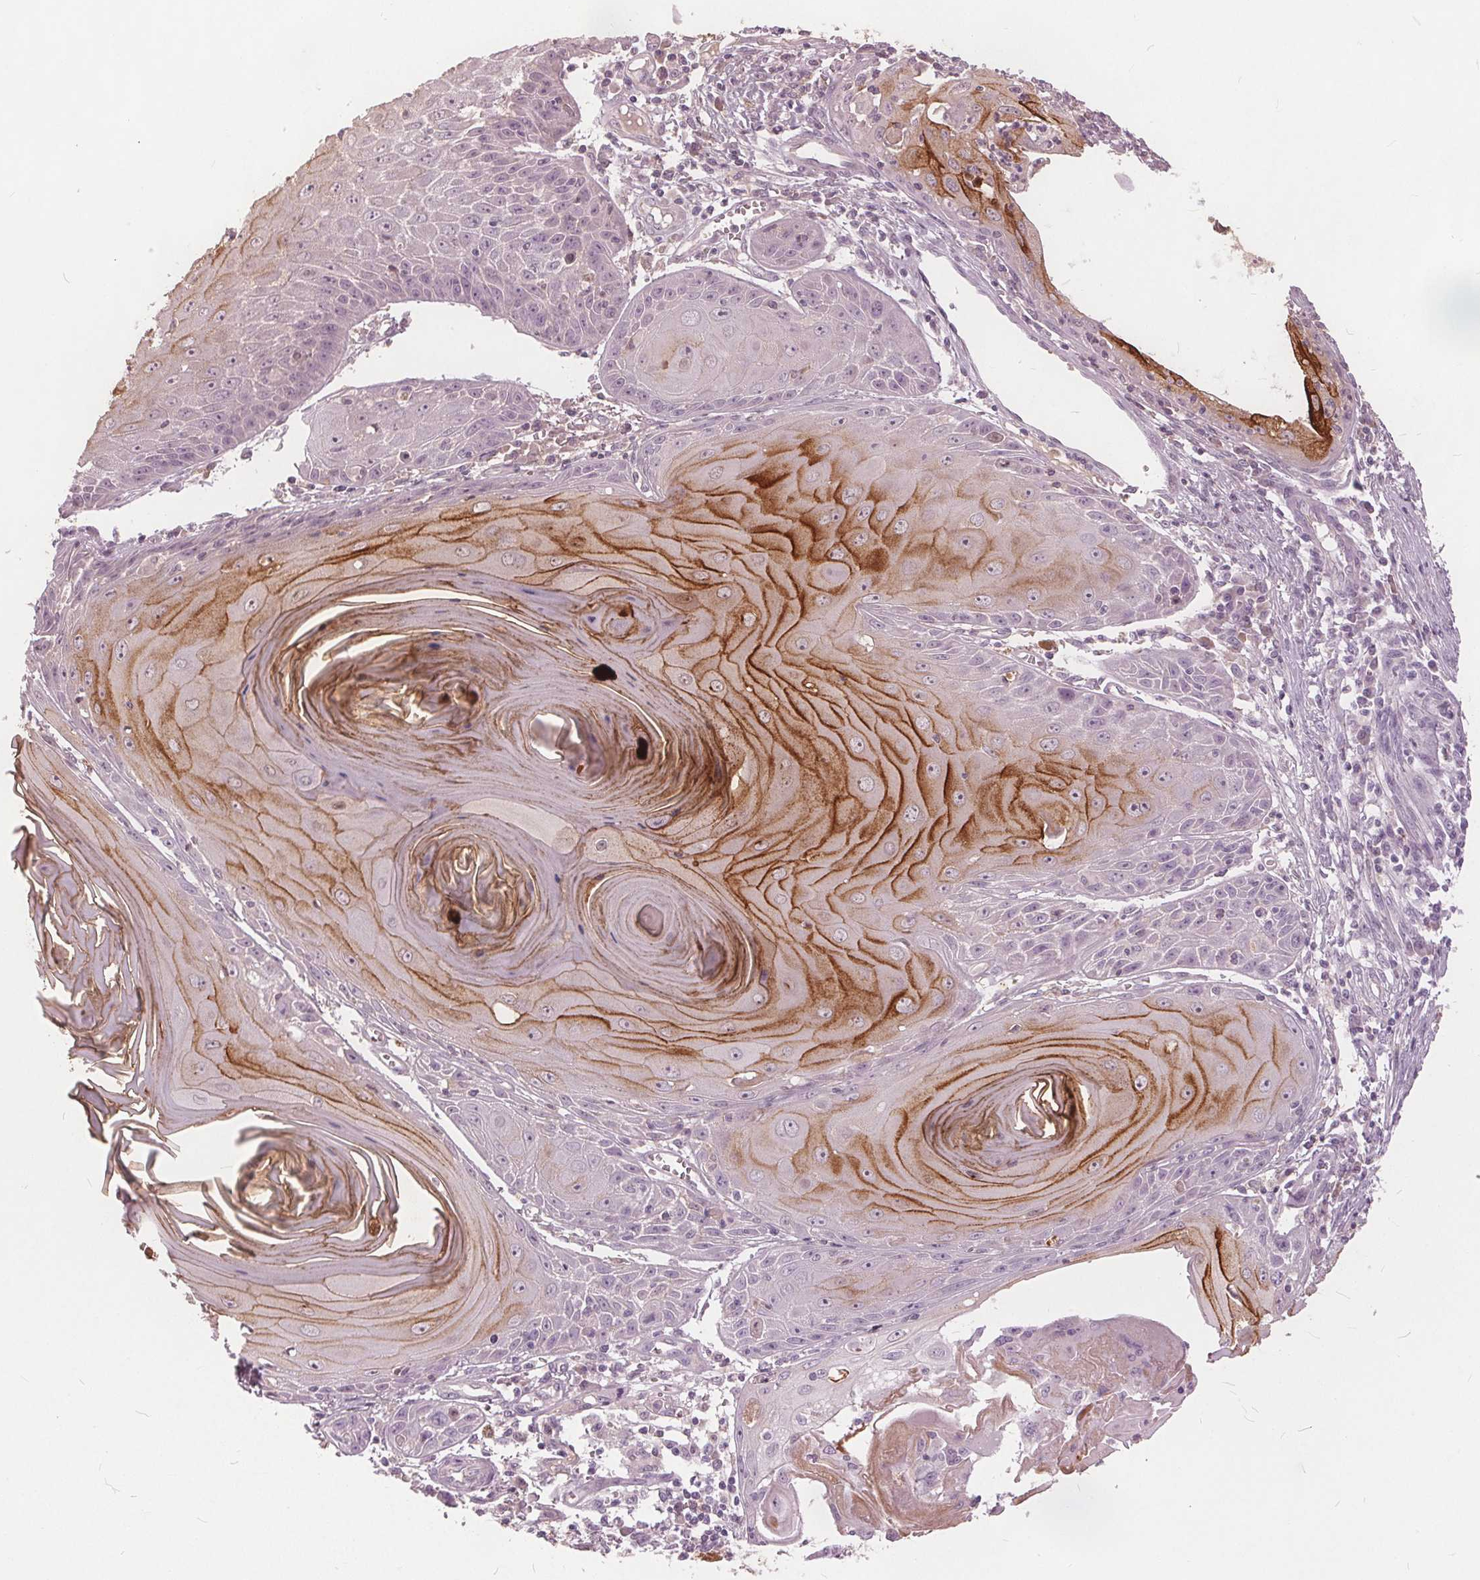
{"staining": {"intensity": "moderate", "quantity": "<25%", "location": "cytoplasmic/membranous"}, "tissue": "skin cancer", "cell_type": "Tumor cells", "image_type": "cancer", "snomed": [{"axis": "morphology", "description": "Squamous cell carcinoma, NOS"}, {"axis": "topography", "description": "Skin"}, {"axis": "topography", "description": "Vulva"}], "caption": "This image exhibits IHC staining of skin cancer, with low moderate cytoplasmic/membranous staining in approximately <25% of tumor cells.", "gene": "KLK13", "patient": {"sex": "female", "age": 85}}